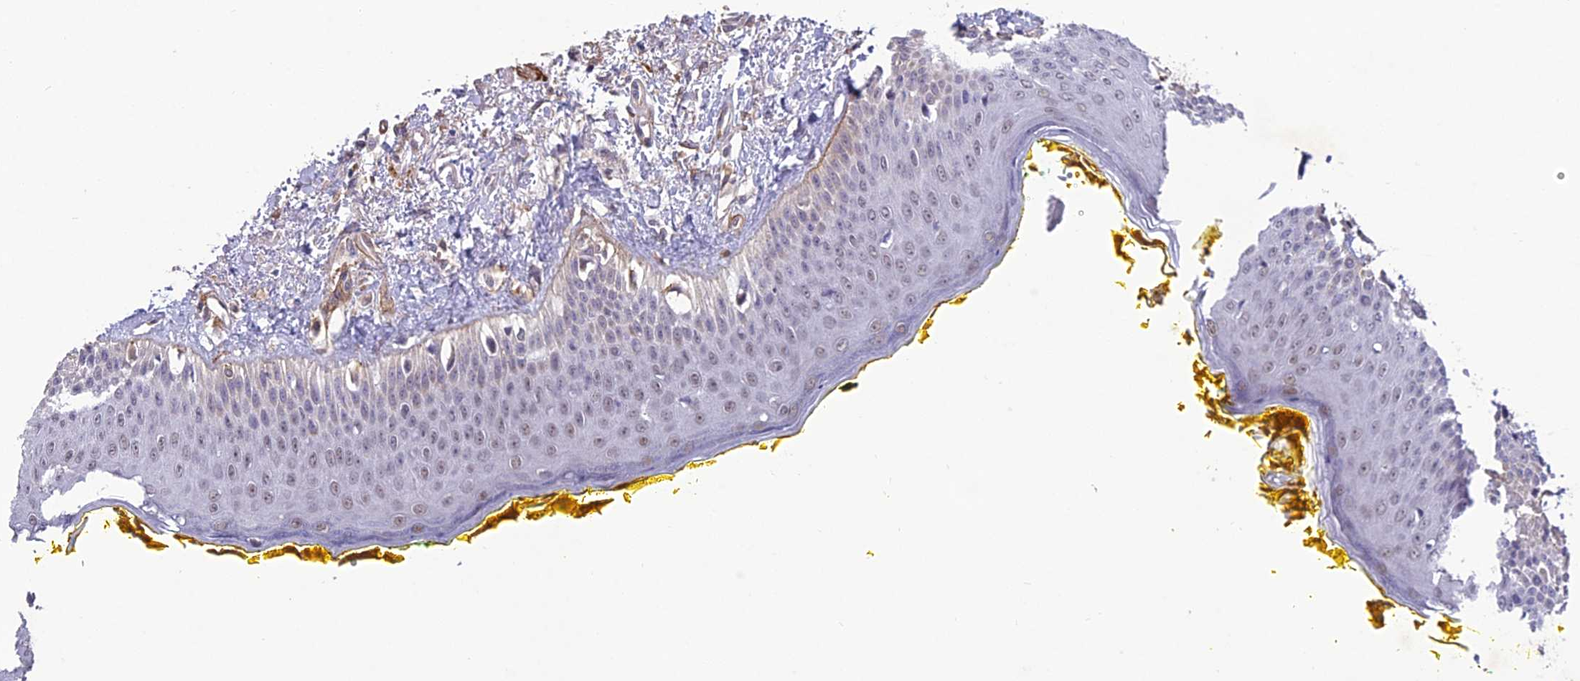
{"staining": {"intensity": "weak", "quantity": "25%-75%", "location": "nuclear"}, "tissue": "oral mucosa", "cell_type": "Squamous epithelial cells", "image_type": "normal", "snomed": [{"axis": "morphology", "description": "Normal tissue, NOS"}, {"axis": "topography", "description": "Oral tissue"}], "caption": "Normal oral mucosa demonstrates weak nuclear expression in about 25%-75% of squamous epithelial cells, visualized by immunohistochemistry. Ihc stains the protein of interest in brown and the nuclei are stained blue.", "gene": "TNS1", "patient": {"sex": "female", "age": 70}}